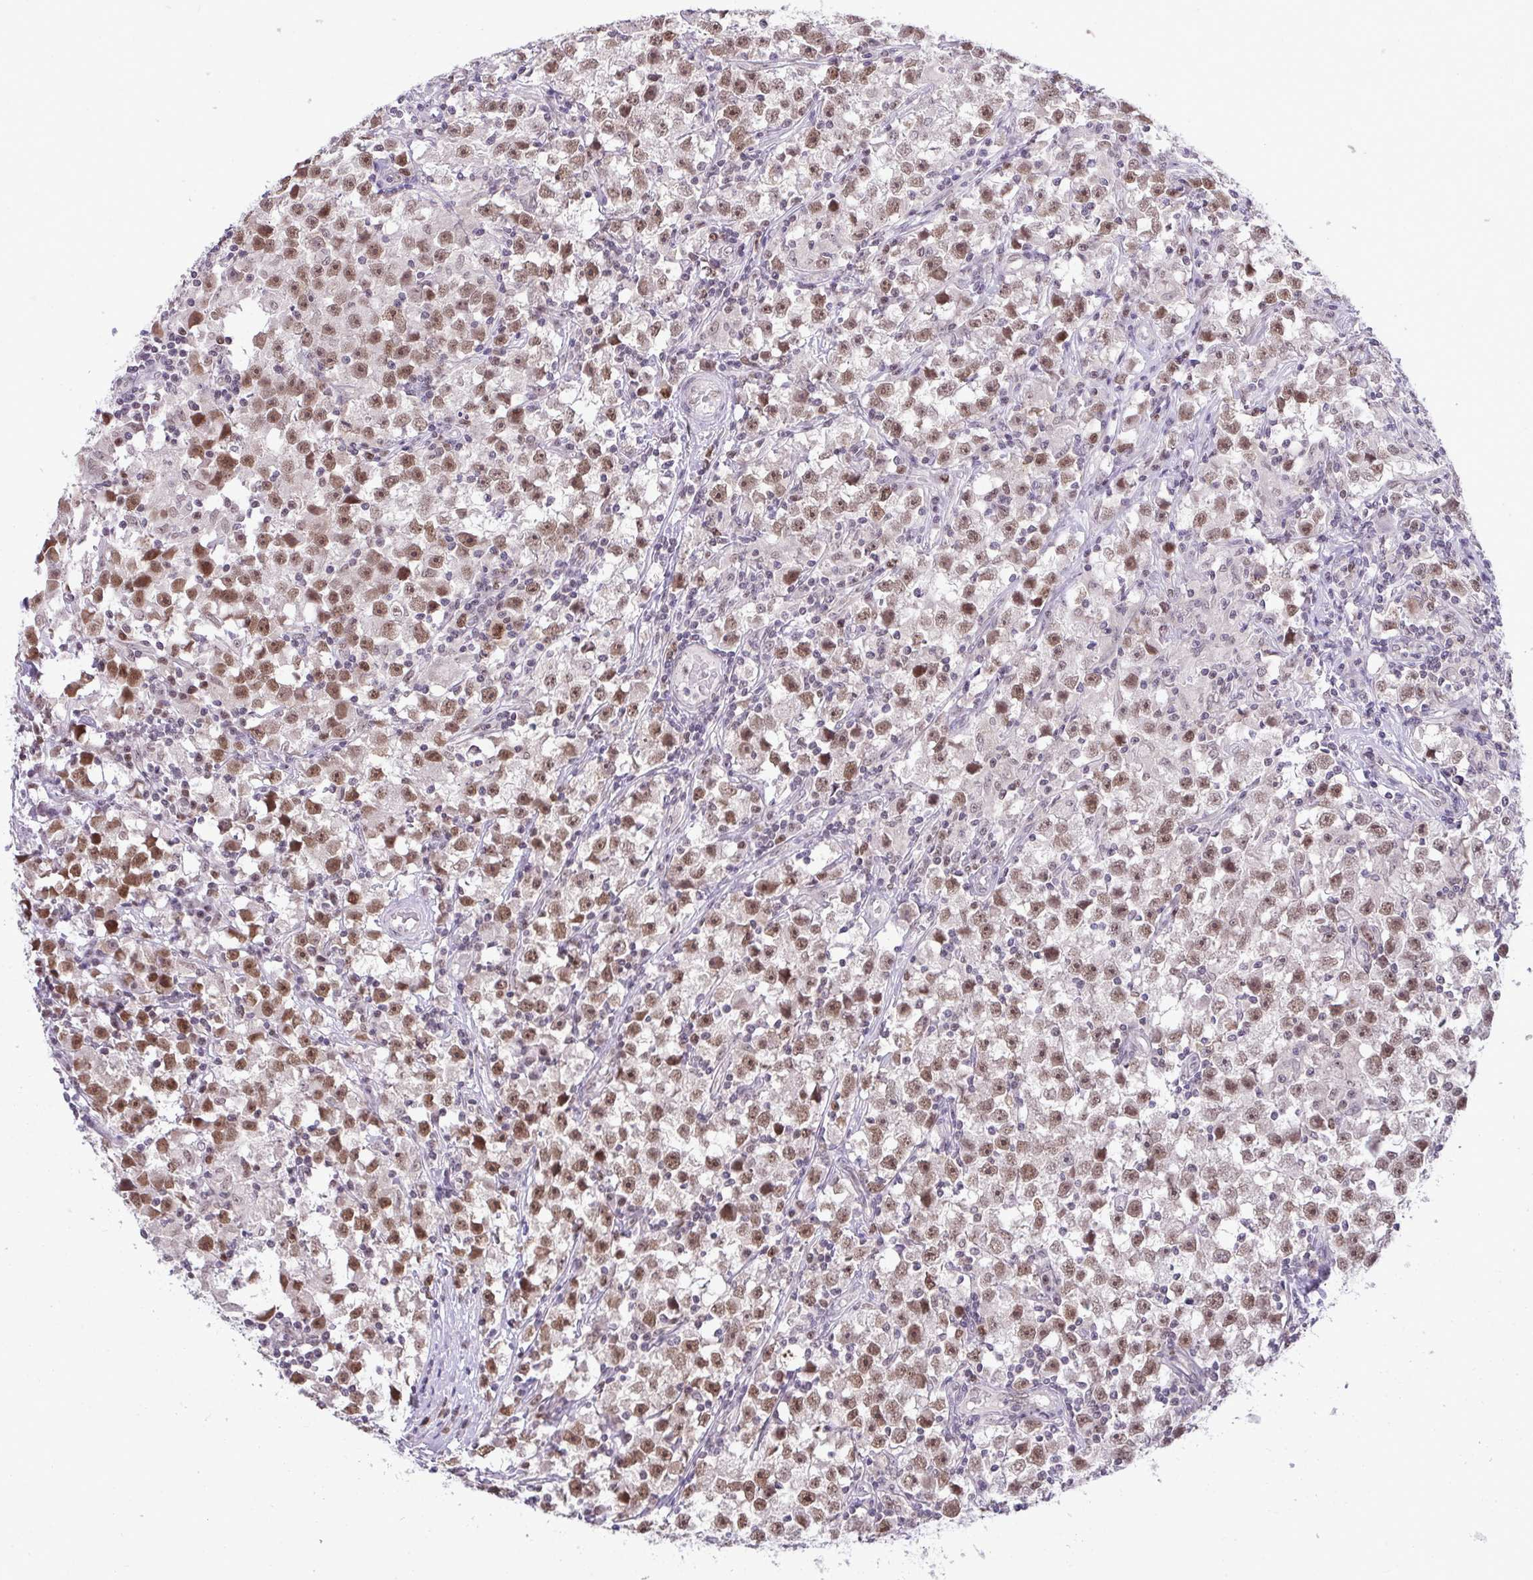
{"staining": {"intensity": "moderate", "quantity": "25%-75%", "location": "nuclear"}, "tissue": "testis cancer", "cell_type": "Tumor cells", "image_type": "cancer", "snomed": [{"axis": "morphology", "description": "Seminoma, NOS"}, {"axis": "topography", "description": "Testis"}], "caption": "Testis cancer (seminoma) stained for a protein shows moderate nuclear positivity in tumor cells.", "gene": "RFC4", "patient": {"sex": "male", "age": 33}}